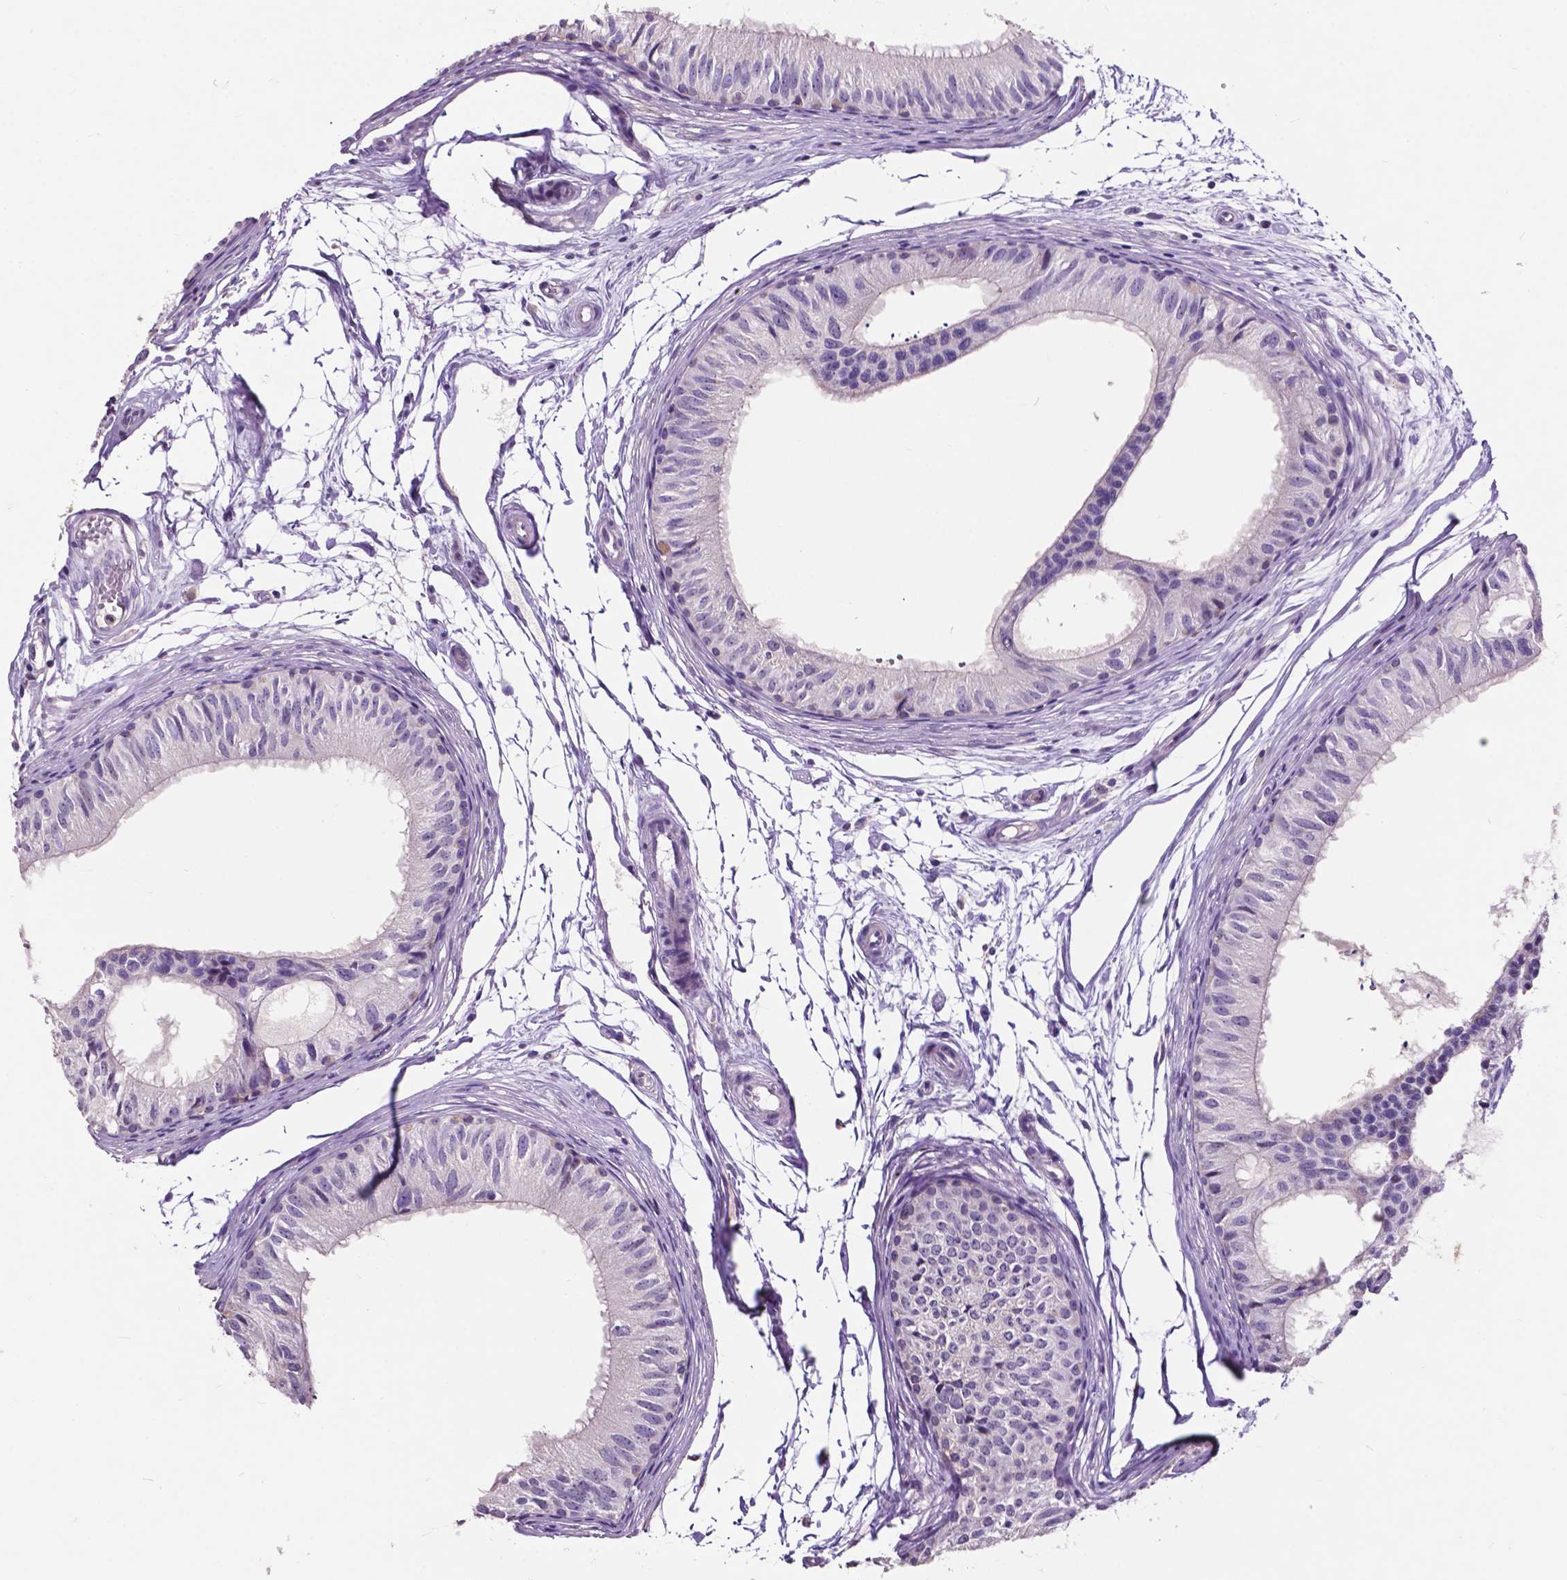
{"staining": {"intensity": "negative", "quantity": "none", "location": "none"}, "tissue": "epididymis", "cell_type": "Glandular cells", "image_type": "normal", "snomed": [{"axis": "morphology", "description": "Normal tissue, NOS"}, {"axis": "topography", "description": "Epididymis"}], "caption": "Immunohistochemistry (IHC) photomicrograph of benign human epididymis stained for a protein (brown), which shows no positivity in glandular cells.", "gene": "PLSCR1", "patient": {"sex": "male", "age": 25}}